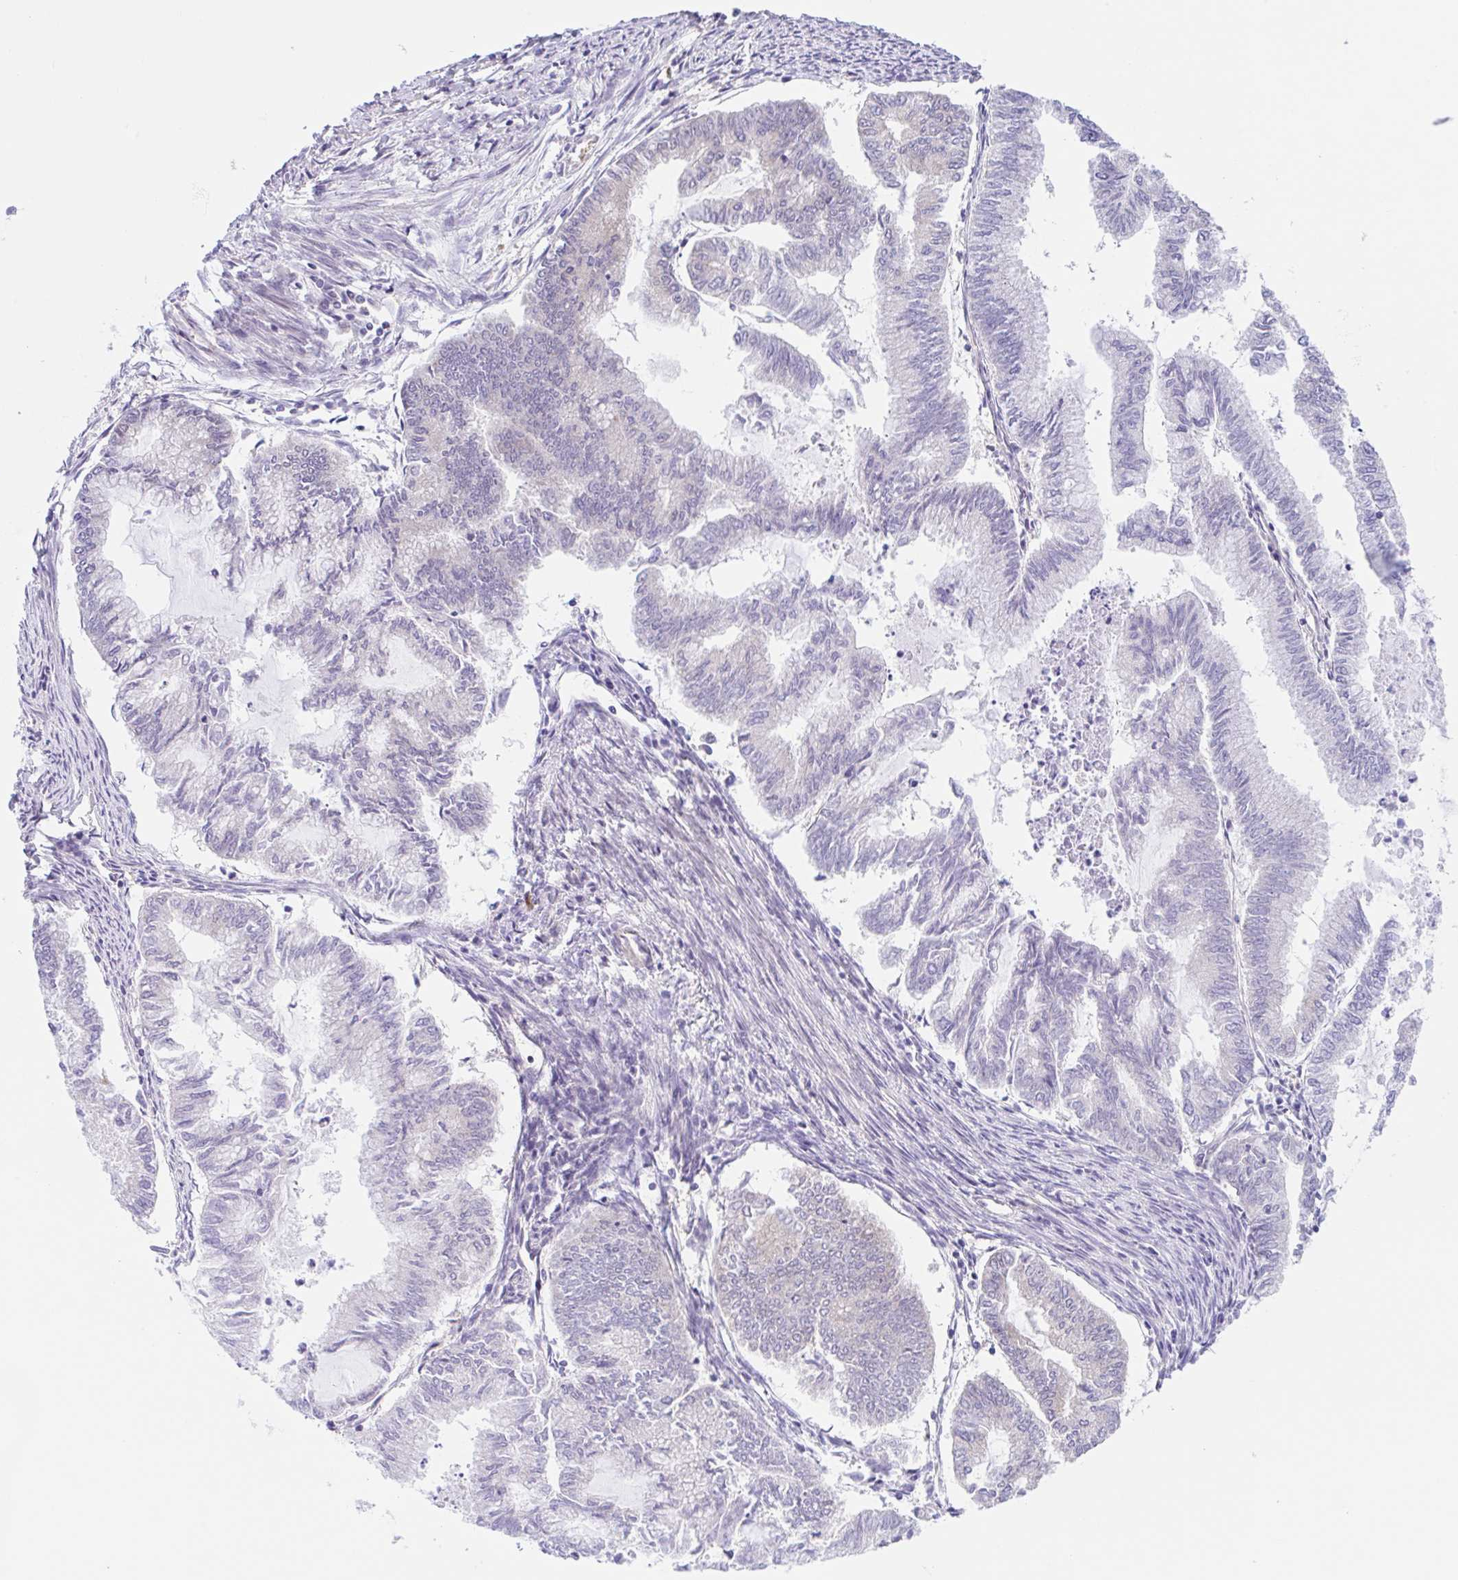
{"staining": {"intensity": "negative", "quantity": "none", "location": "none"}, "tissue": "endometrial cancer", "cell_type": "Tumor cells", "image_type": "cancer", "snomed": [{"axis": "morphology", "description": "Adenocarcinoma, NOS"}, {"axis": "topography", "description": "Endometrium"}], "caption": "Immunohistochemistry (IHC) of adenocarcinoma (endometrial) demonstrates no staining in tumor cells.", "gene": "TMEM86A", "patient": {"sex": "female", "age": 79}}